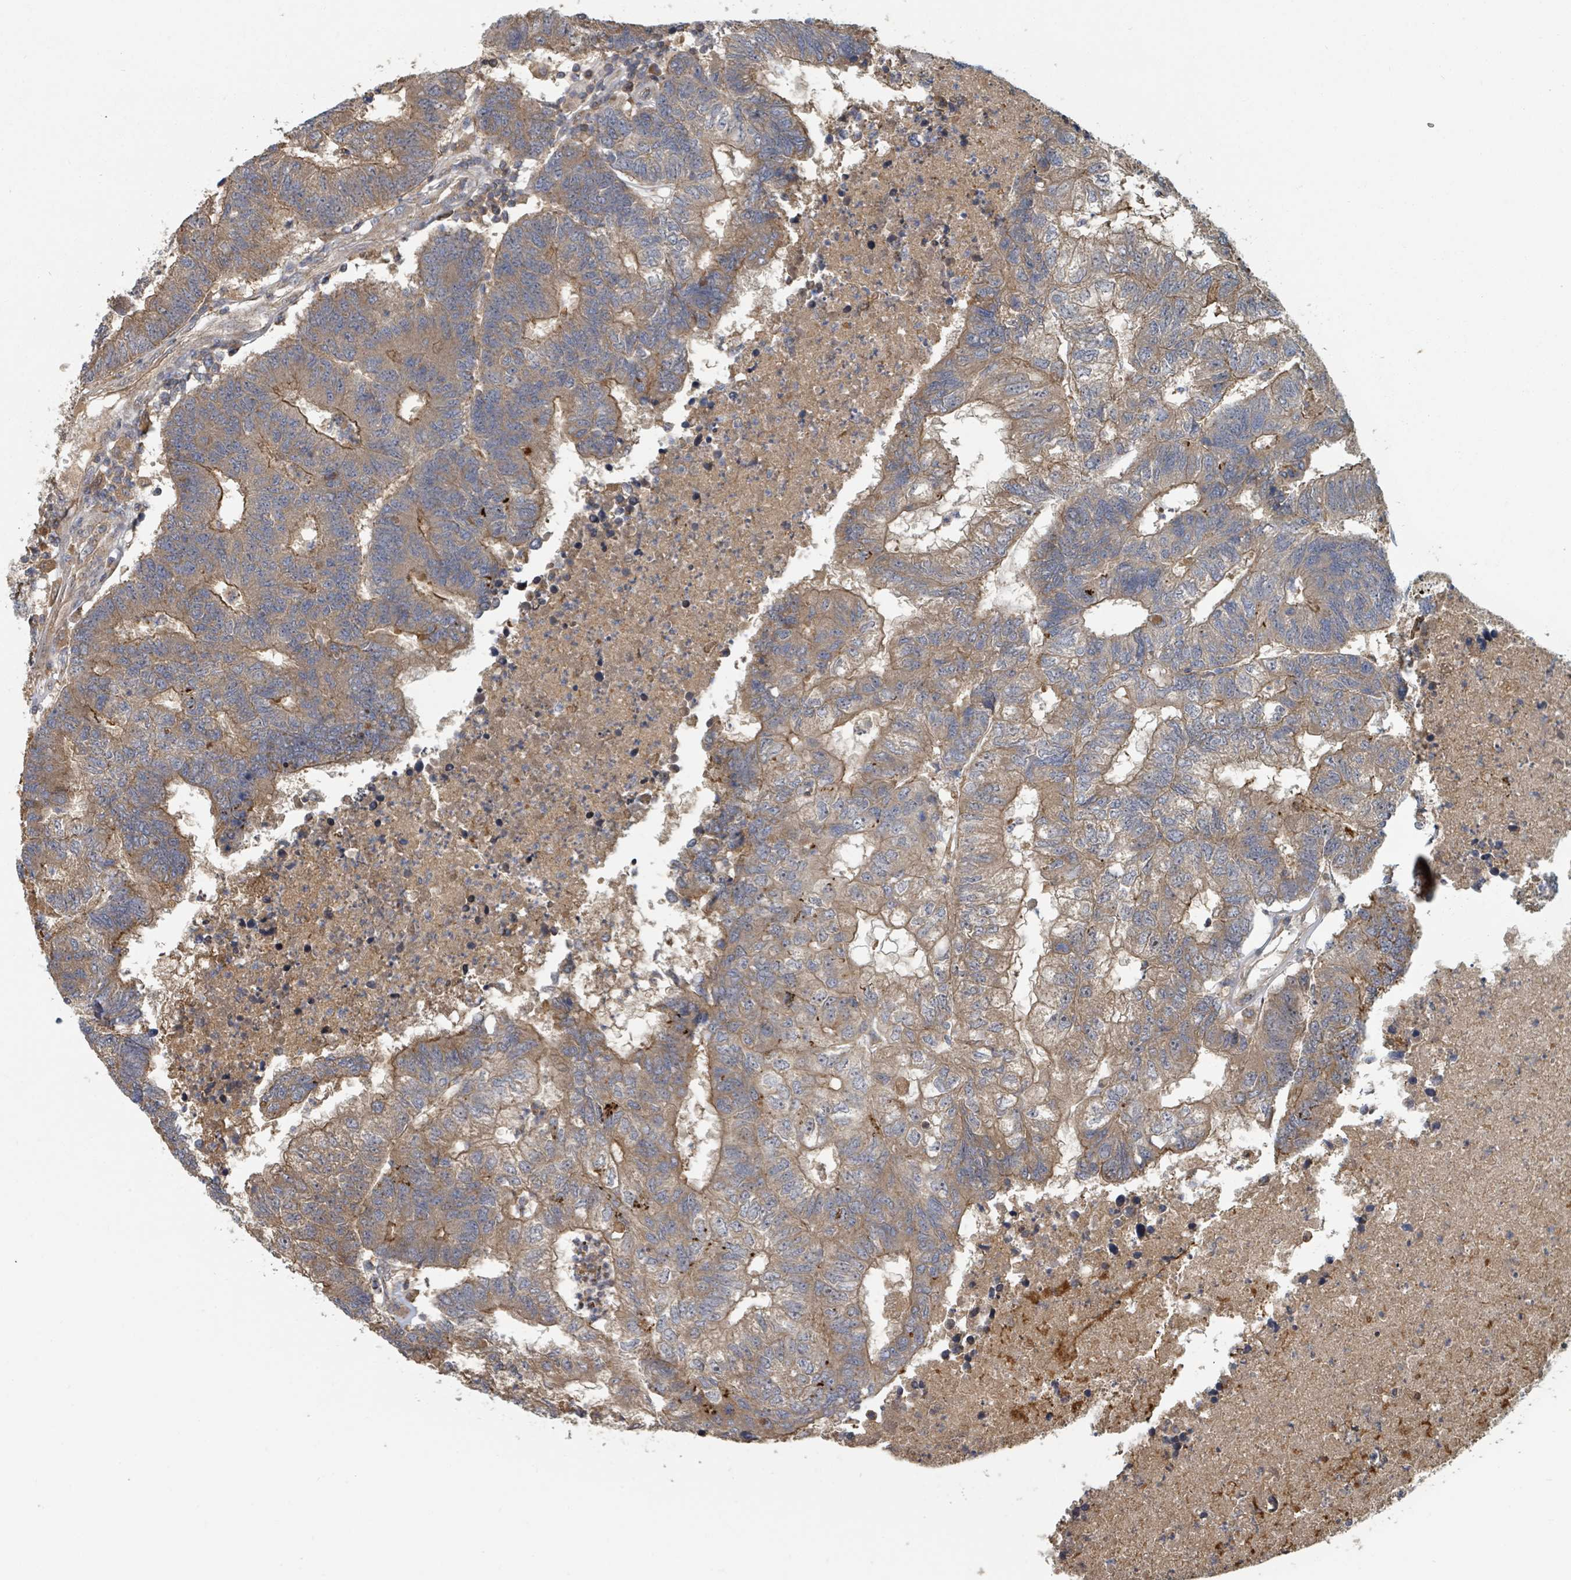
{"staining": {"intensity": "moderate", "quantity": ">75%", "location": "cytoplasmic/membranous"}, "tissue": "colorectal cancer", "cell_type": "Tumor cells", "image_type": "cancer", "snomed": [{"axis": "morphology", "description": "Adenocarcinoma, NOS"}, {"axis": "topography", "description": "Colon"}], "caption": "Protein expression analysis of colorectal adenocarcinoma demonstrates moderate cytoplasmic/membranous positivity in approximately >75% of tumor cells. The protein is shown in brown color, while the nuclei are stained blue.", "gene": "DPM1", "patient": {"sex": "female", "age": 48}}